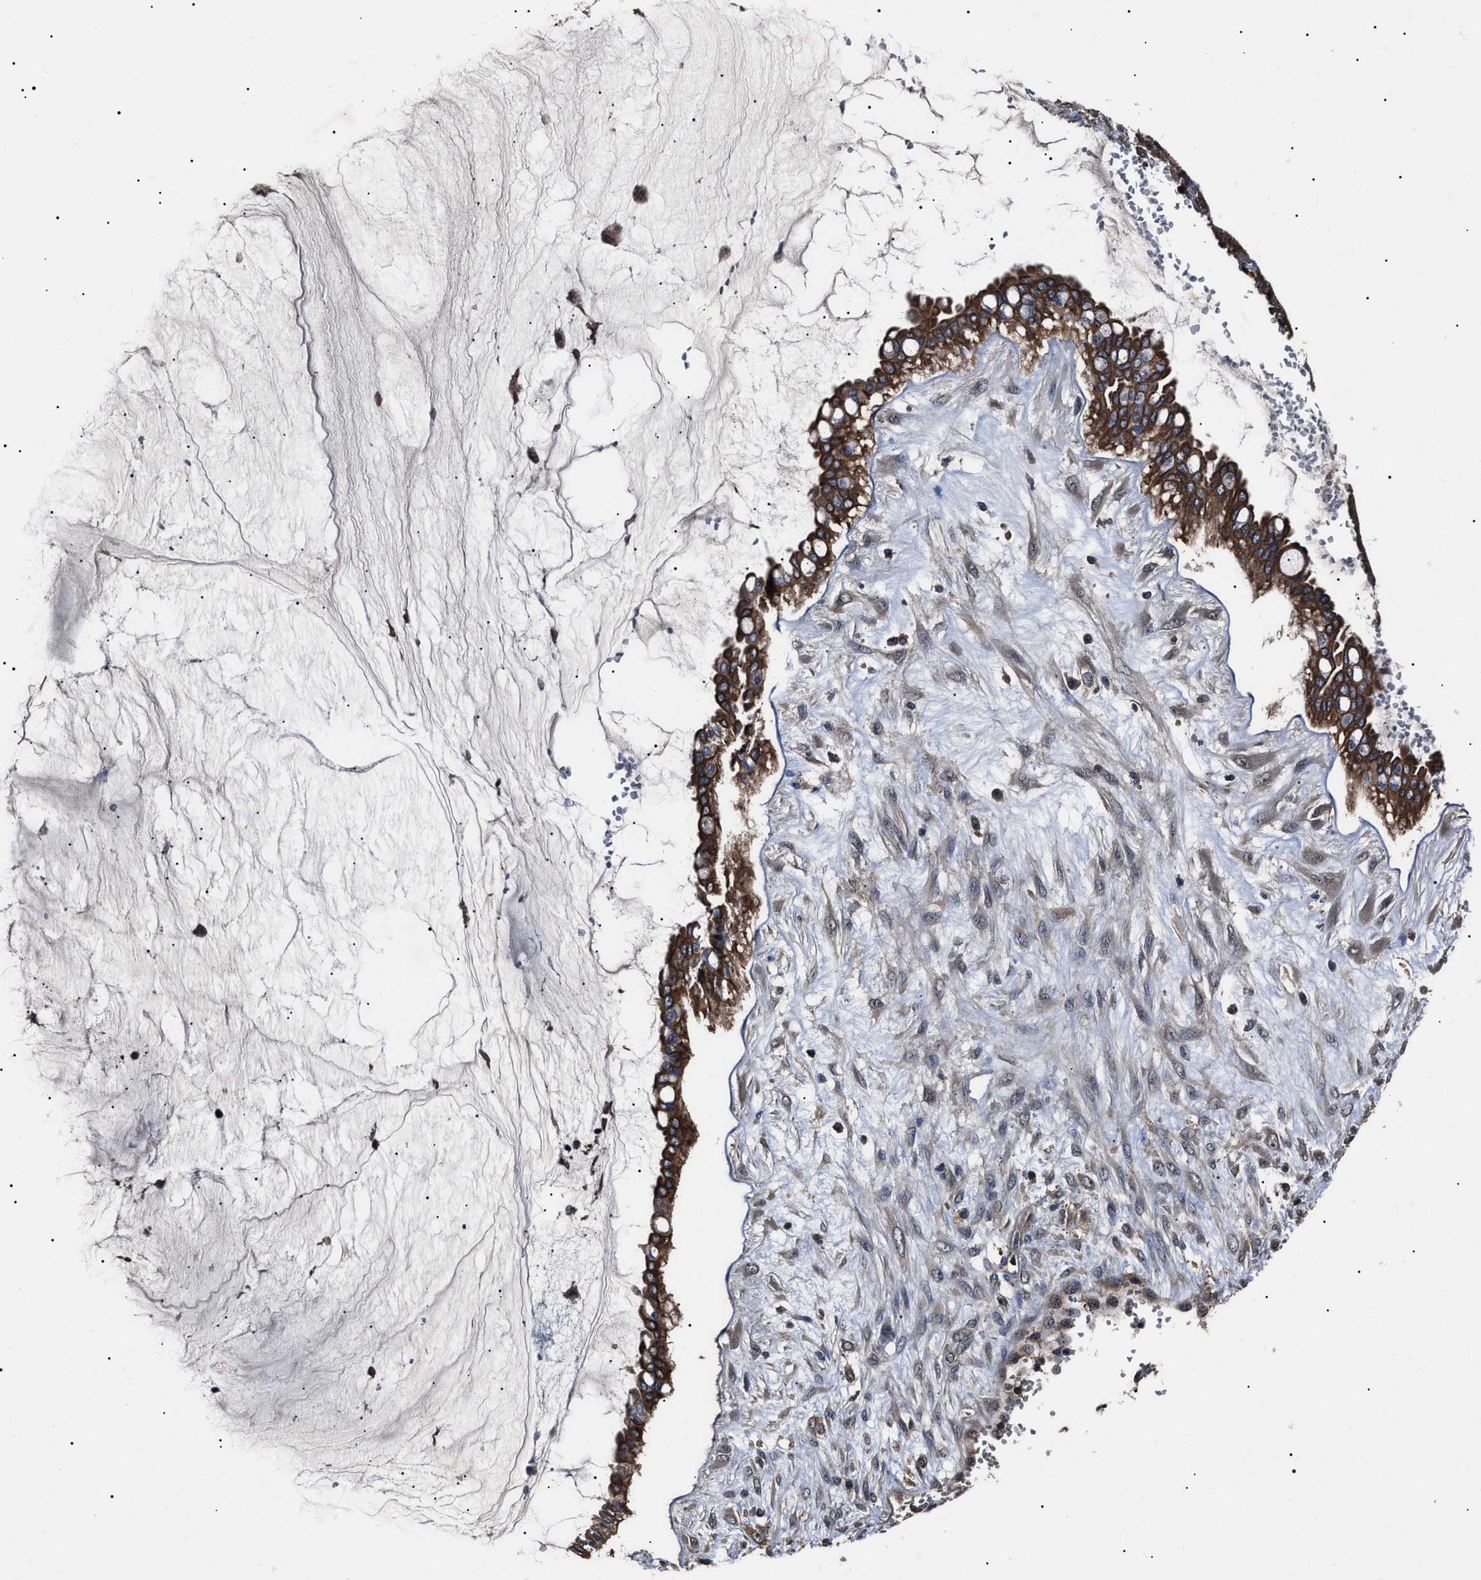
{"staining": {"intensity": "strong", "quantity": ">75%", "location": "cytoplasmic/membranous"}, "tissue": "ovarian cancer", "cell_type": "Tumor cells", "image_type": "cancer", "snomed": [{"axis": "morphology", "description": "Cystadenocarcinoma, mucinous, NOS"}, {"axis": "topography", "description": "Ovary"}], "caption": "The photomicrograph demonstrates a brown stain indicating the presence of a protein in the cytoplasmic/membranous of tumor cells in mucinous cystadenocarcinoma (ovarian). (DAB IHC, brown staining for protein, blue staining for nuclei).", "gene": "CCT8", "patient": {"sex": "female", "age": 73}}